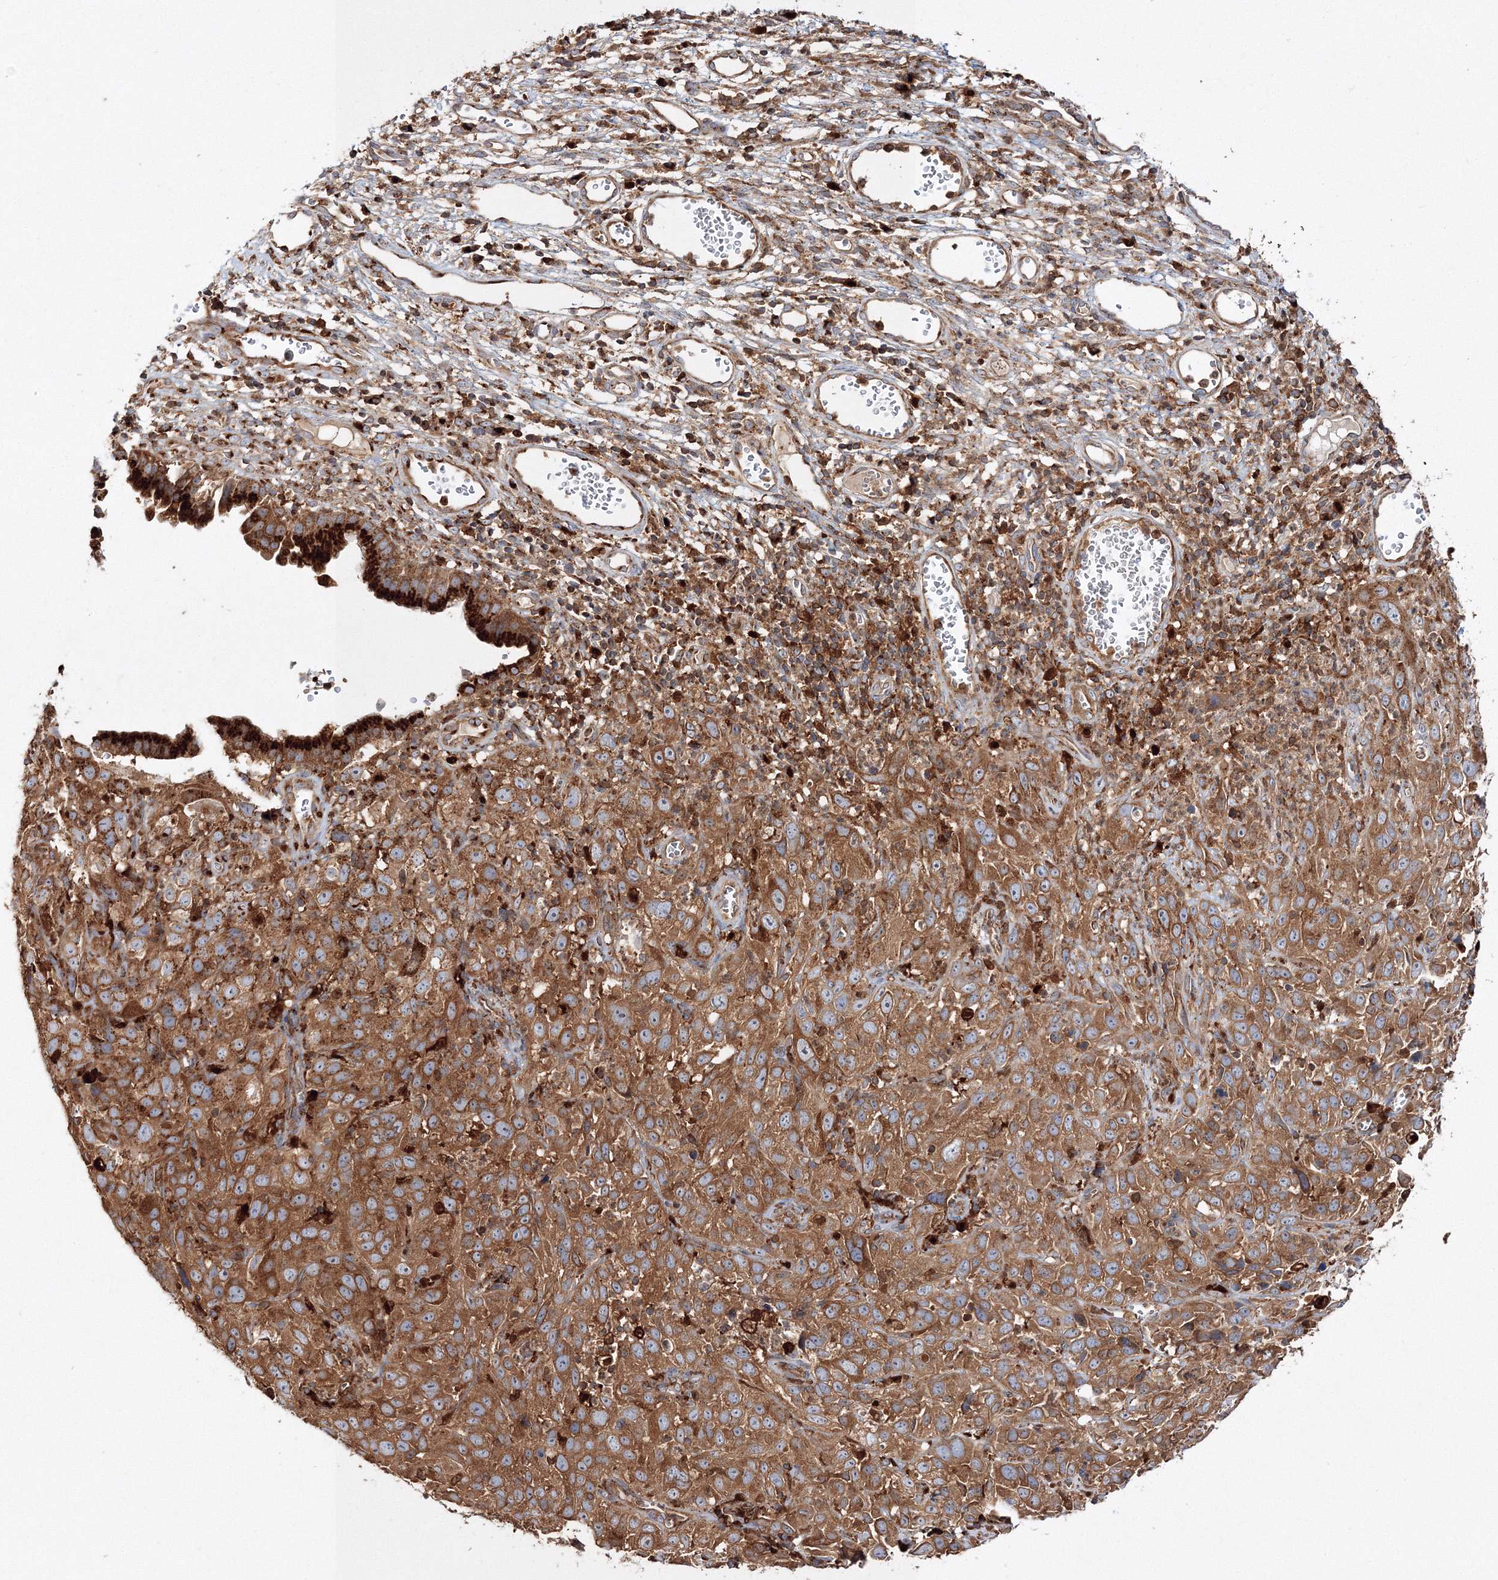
{"staining": {"intensity": "moderate", "quantity": ">75%", "location": "cytoplasmic/membranous"}, "tissue": "cervical cancer", "cell_type": "Tumor cells", "image_type": "cancer", "snomed": [{"axis": "morphology", "description": "Squamous cell carcinoma, NOS"}, {"axis": "topography", "description": "Cervix"}], "caption": "This is a histology image of immunohistochemistry (IHC) staining of squamous cell carcinoma (cervical), which shows moderate positivity in the cytoplasmic/membranous of tumor cells.", "gene": "ARCN1", "patient": {"sex": "female", "age": 32}}